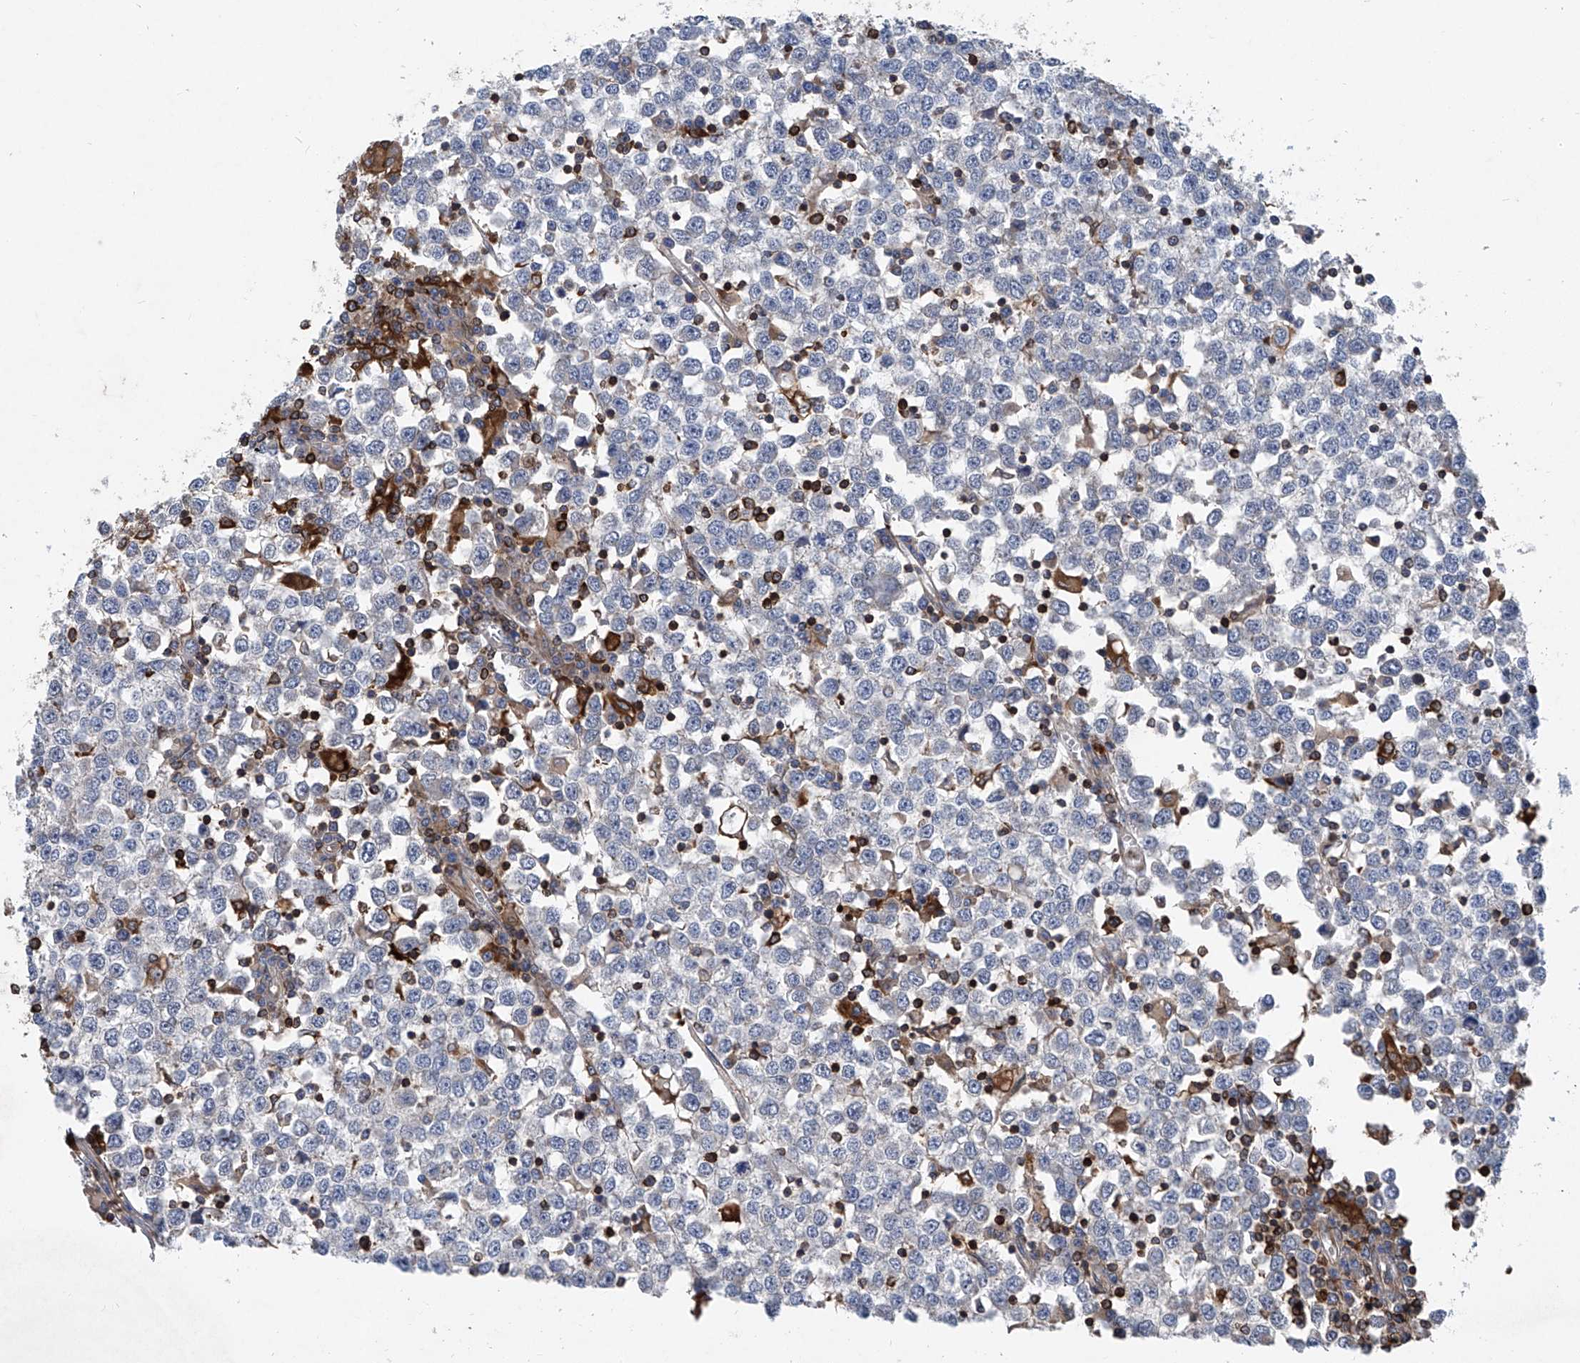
{"staining": {"intensity": "negative", "quantity": "none", "location": "none"}, "tissue": "testis cancer", "cell_type": "Tumor cells", "image_type": "cancer", "snomed": [{"axis": "morphology", "description": "Seminoma, NOS"}, {"axis": "topography", "description": "Testis"}], "caption": "DAB immunohistochemical staining of seminoma (testis) shows no significant staining in tumor cells.", "gene": "TRIM38", "patient": {"sex": "male", "age": 65}}